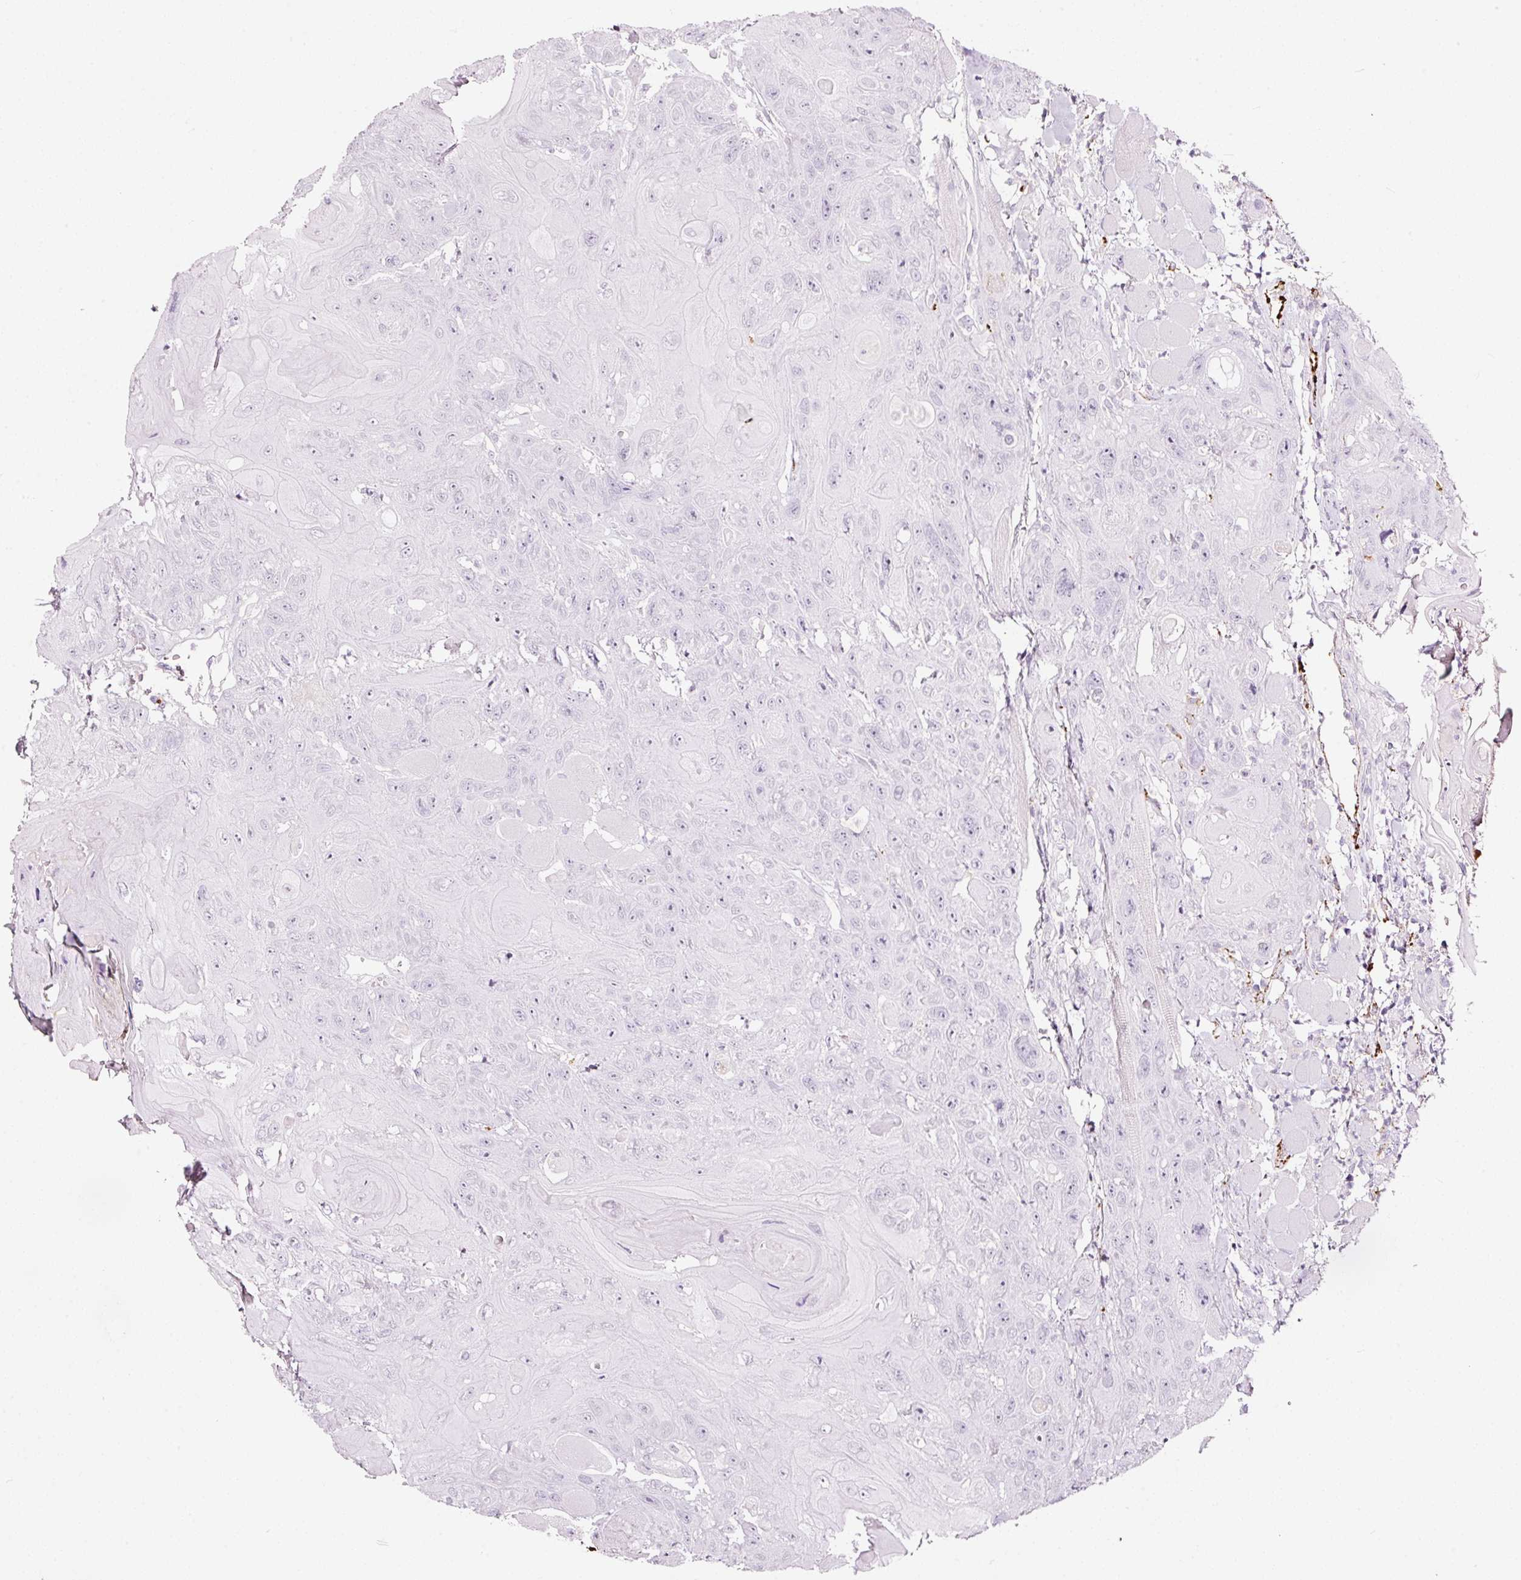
{"staining": {"intensity": "negative", "quantity": "none", "location": "none"}, "tissue": "head and neck cancer", "cell_type": "Tumor cells", "image_type": "cancer", "snomed": [{"axis": "morphology", "description": "Squamous cell carcinoma, NOS"}, {"axis": "topography", "description": "Head-Neck"}], "caption": "A high-resolution photomicrograph shows immunohistochemistry (IHC) staining of head and neck squamous cell carcinoma, which reveals no significant positivity in tumor cells.", "gene": "LAMP3", "patient": {"sex": "female", "age": 59}}